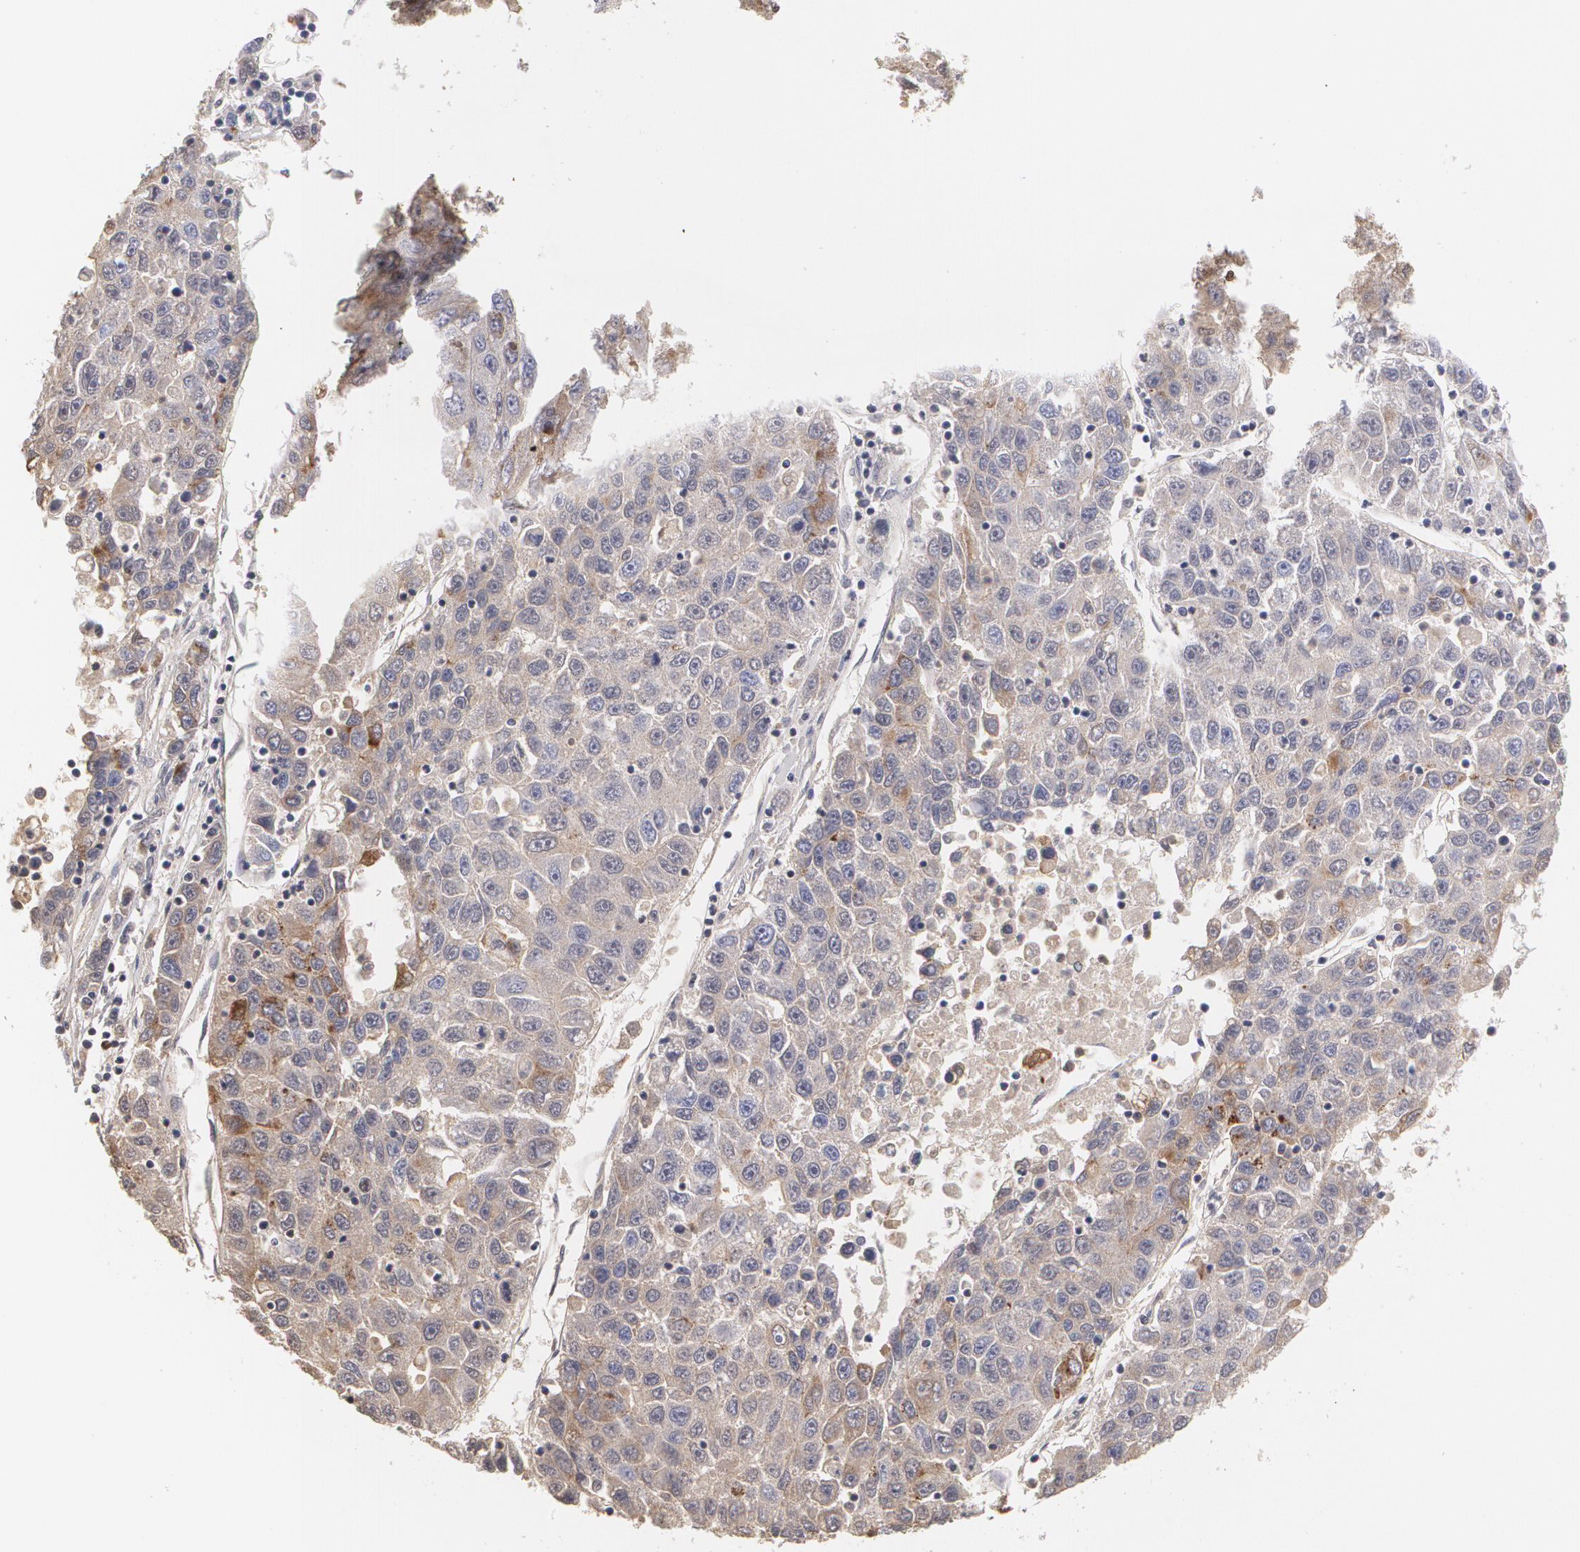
{"staining": {"intensity": "weak", "quantity": "25%-75%", "location": "cytoplasmic/membranous"}, "tissue": "liver cancer", "cell_type": "Tumor cells", "image_type": "cancer", "snomed": [{"axis": "morphology", "description": "Carcinoma, Hepatocellular, NOS"}, {"axis": "topography", "description": "Liver"}], "caption": "Immunohistochemical staining of liver cancer displays low levels of weak cytoplasmic/membranous expression in about 25%-75% of tumor cells.", "gene": "SERPINA1", "patient": {"sex": "male", "age": 49}}